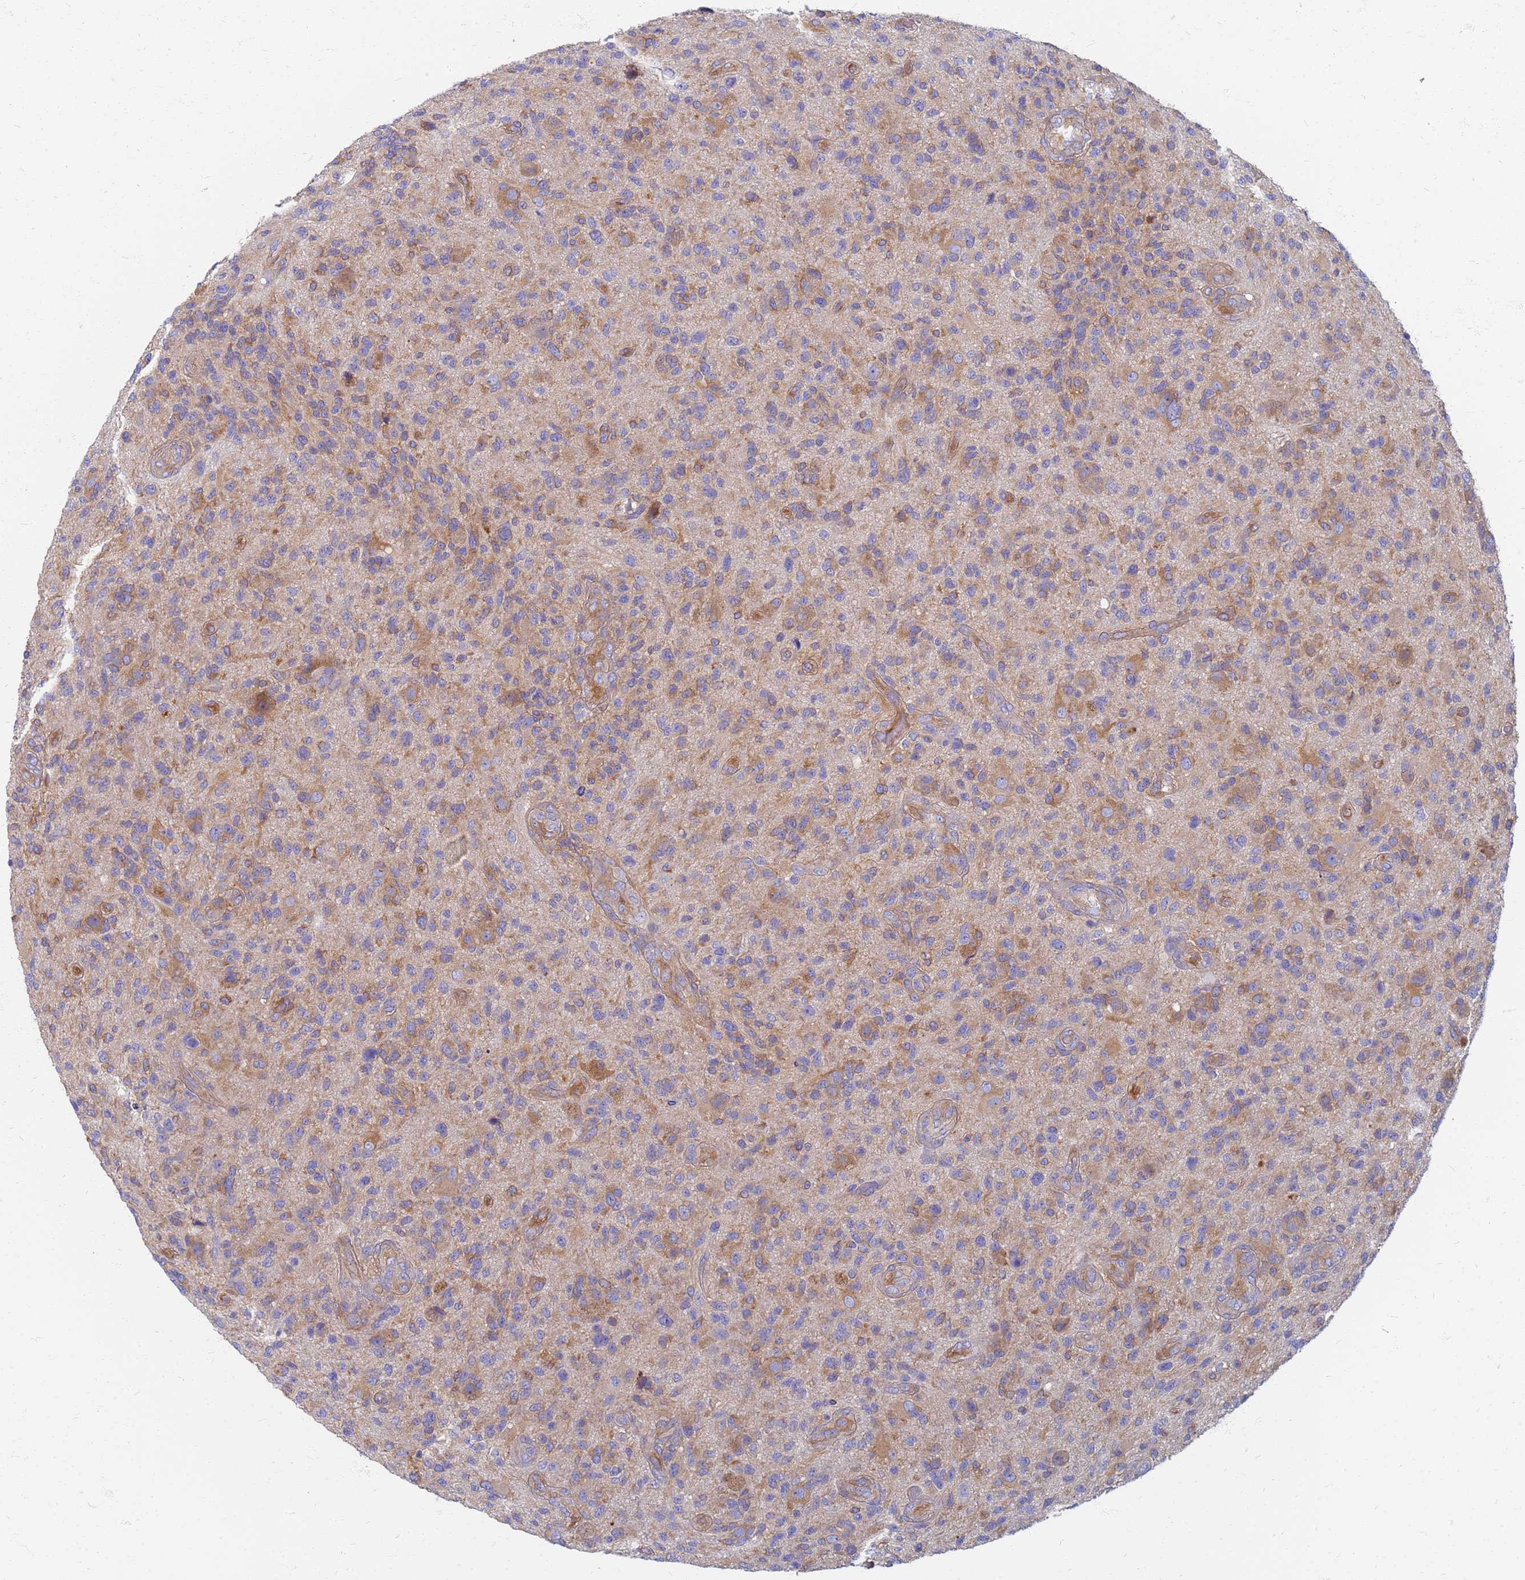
{"staining": {"intensity": "moderate", "quantity": ">75%", "location": "cytoplasmic/membranous"}, "tissue": "glioma", "cell_type": "Tumor cells", "image_type": "cancer", "snomed": [{"axis": "morphology", "description": "Glioma, malignant, High grade"}, {"axis": "topography", "description": "Brain"}], "caption": "DAB (3,3'-diaminobenzidine) immunohistochemical staining of glioma displays moderate cytoplasmic/membranous protein expression in approximately >75% of tumor cells.", "gene": "EEA1", "patient": {"sex": "male", "age": 47}}